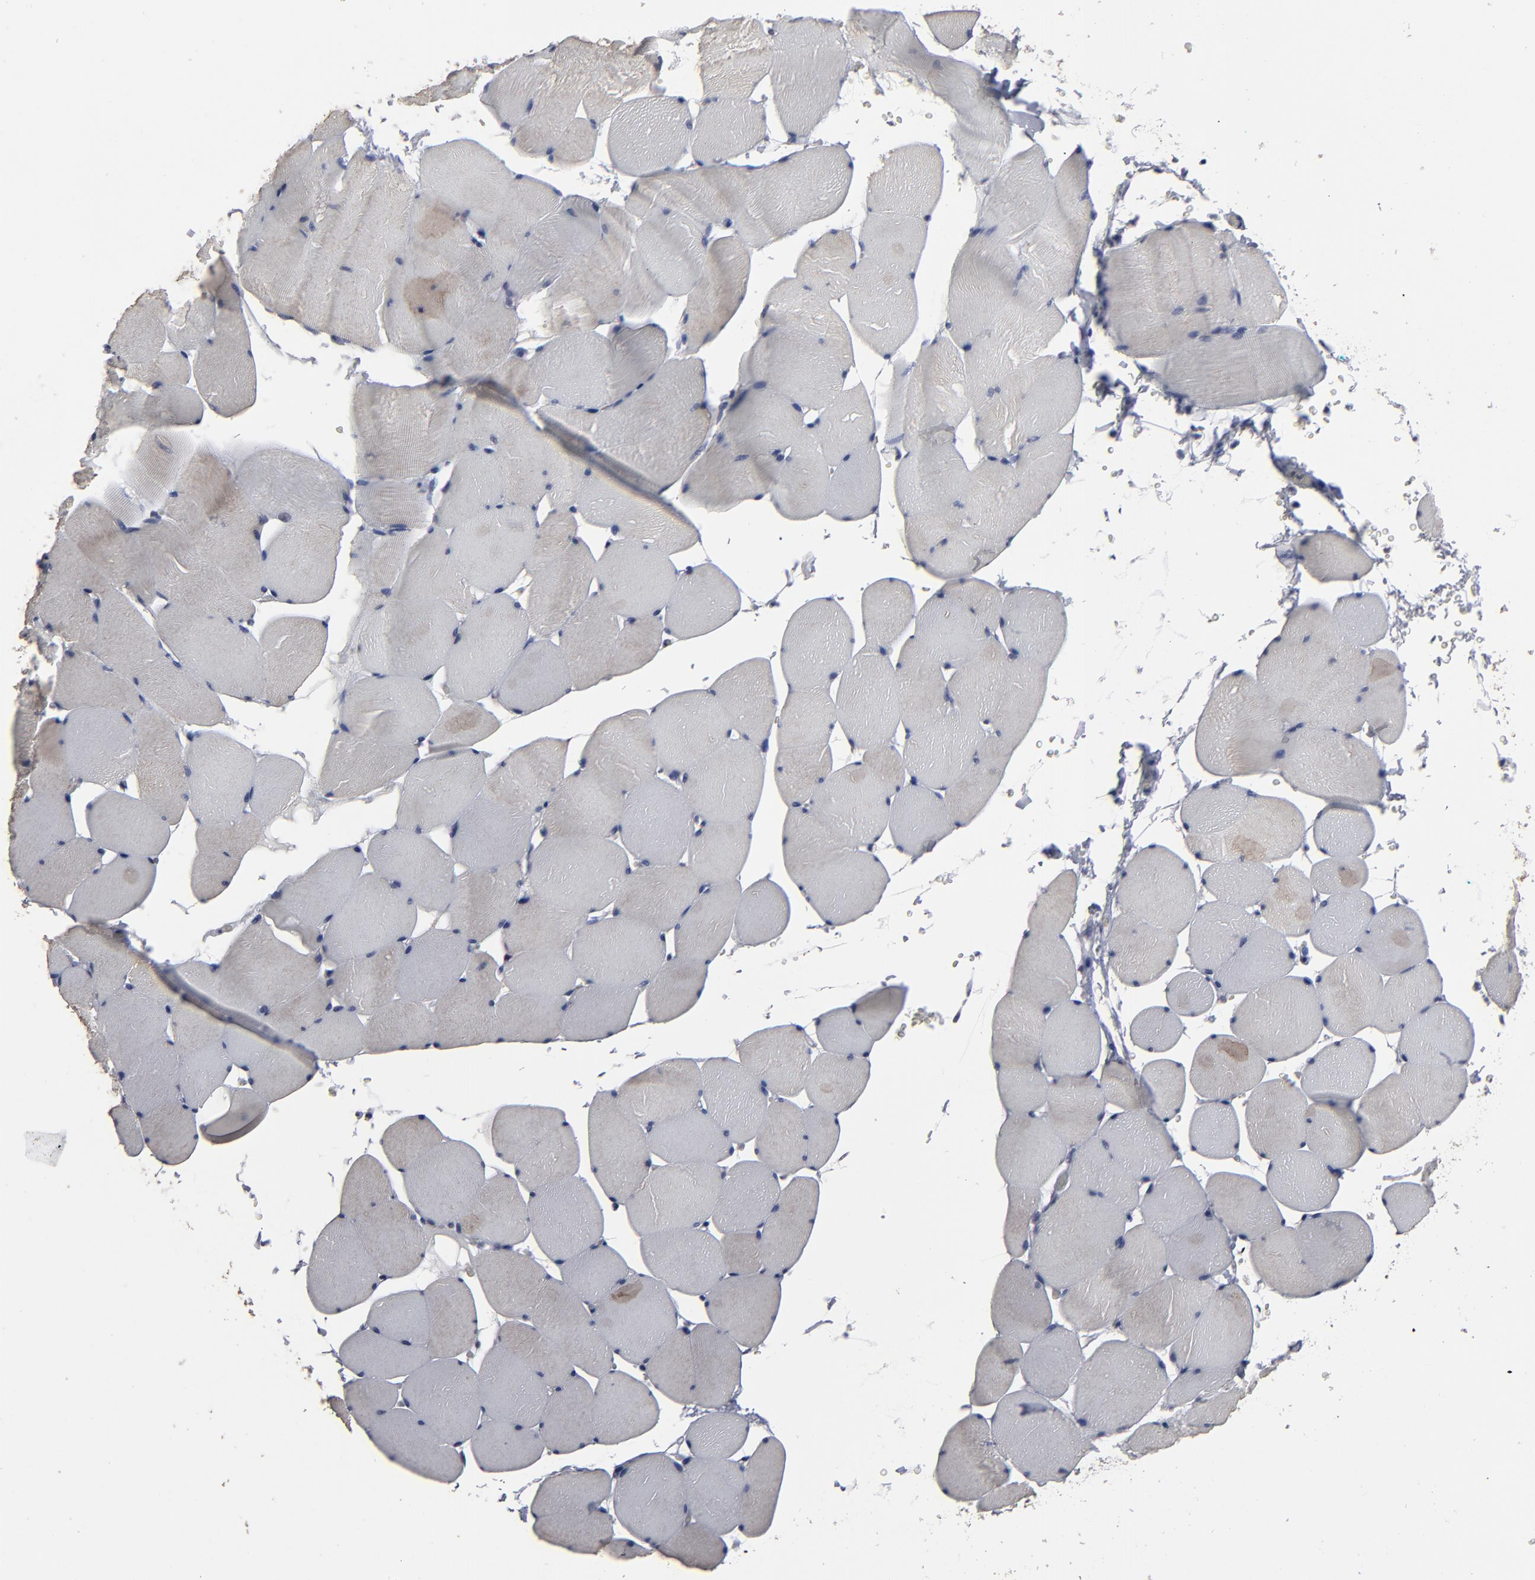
{"staining": {"intensity": "negative", "quantity": "none", "location": "none"}, "tissue": "skeletal muscle", "cell_type": "Myocytes", "image_type": "normal", "snomed": [{"axis": "morphology", "description": "Normal tissue, NOS"}, {"axis": "topography", "description": "Skeletal muscle"}], "caption": "The histopathology image displays no significant staining in myocytes of skeletal muscle.", "gene": "SSRP1", "patient": {"sex": "male", "age": 62}}